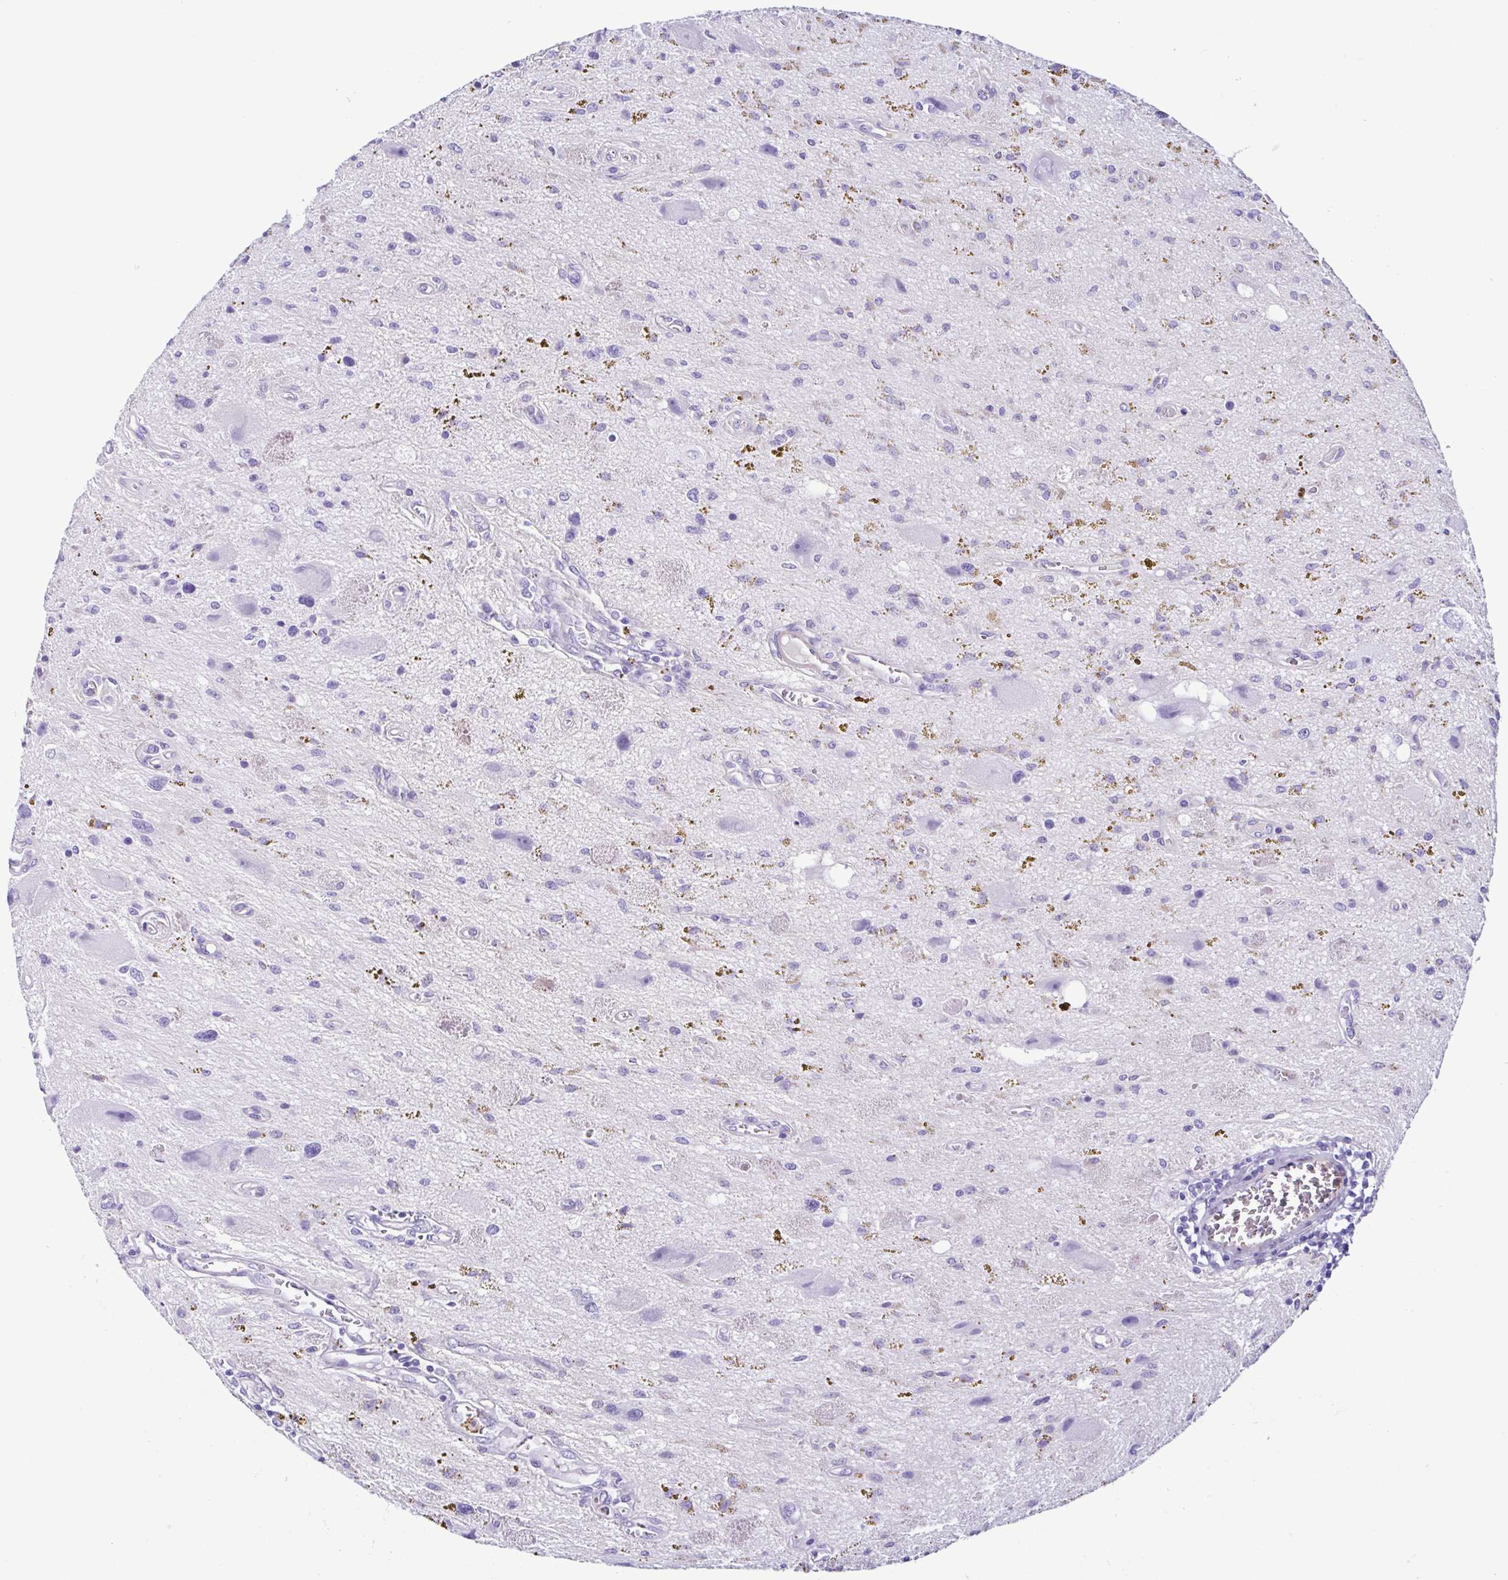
{"staining": {"intensity": "negative", "quantity": "none", "location": "none"}, "tissue": "glioma", "cell_type": "Tumor cells", "image_type": "cancer", "snomed": [{"axis": "morphology", "description": "Glioma, malignant, Low grade"}, {"axis": "topography", "description": "Cerebellum"}], "caption": "High power microscopy photomicrograph of an immunohistochemistry (IHC) histopathology image of low-grade glioma (malignant), revealing no significant staining in tumor cells.", "gene": "CYP11B1", "patient": {"sex": "female", "age": 14}}